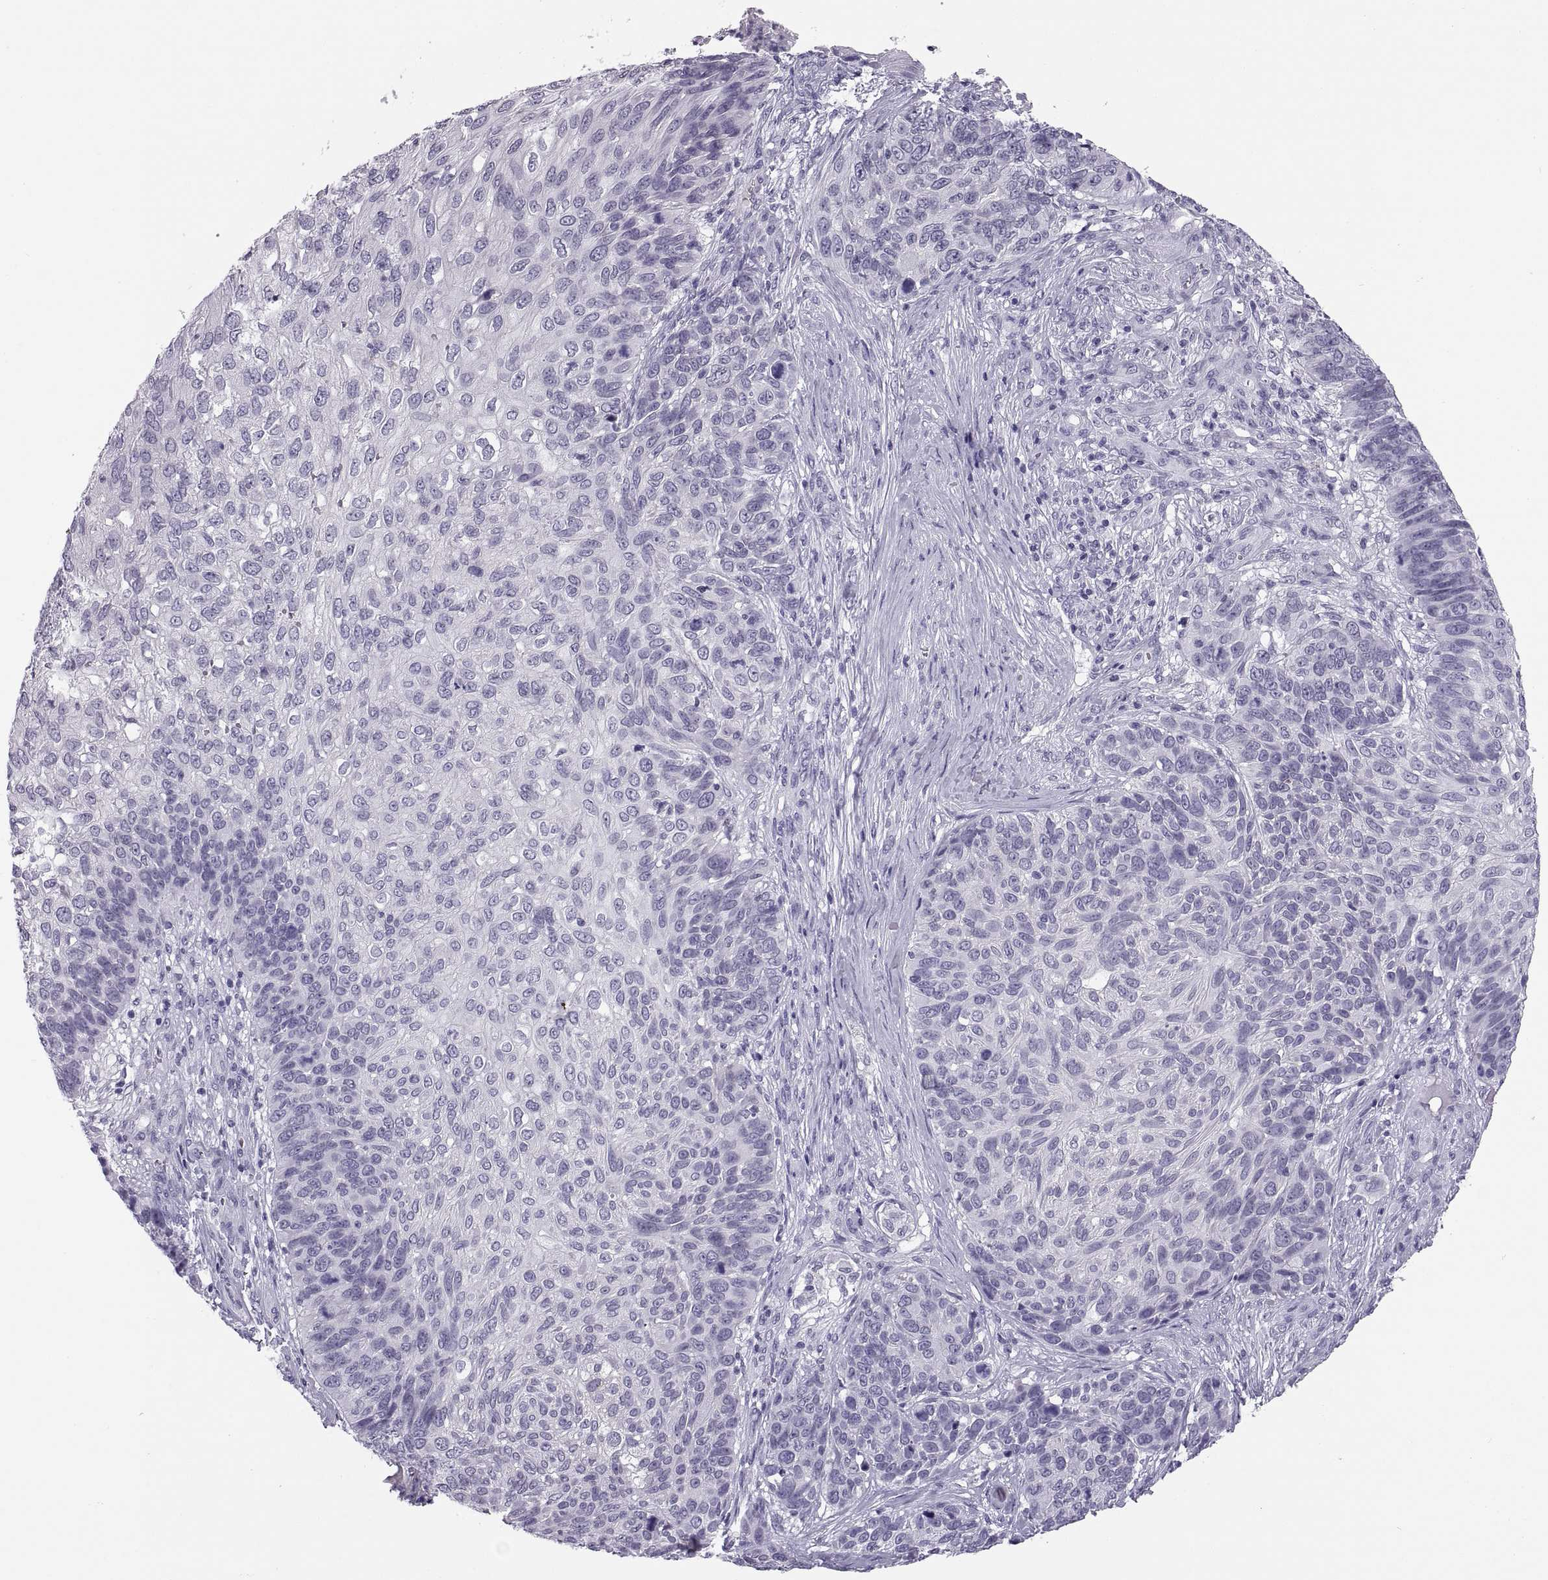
{"staining": {"intensity": "negative", "quantity": "none", "location": "none"}, "tissue": "skin cancer", "cell_type": "Tumor cells", "image_type": "cancer", "snomed": [{"axis": "morphology", "description": "Squamous cell carcinoma, NOS"}, {"axis": "topography", "description": "Skin"}], "caption": "Protein analysis of skin squamous cell carcinoma demonstrates no significant staining in tumor cells.", "gene": "QRICH2", "patient": {"sex": "male", "age": 92}}